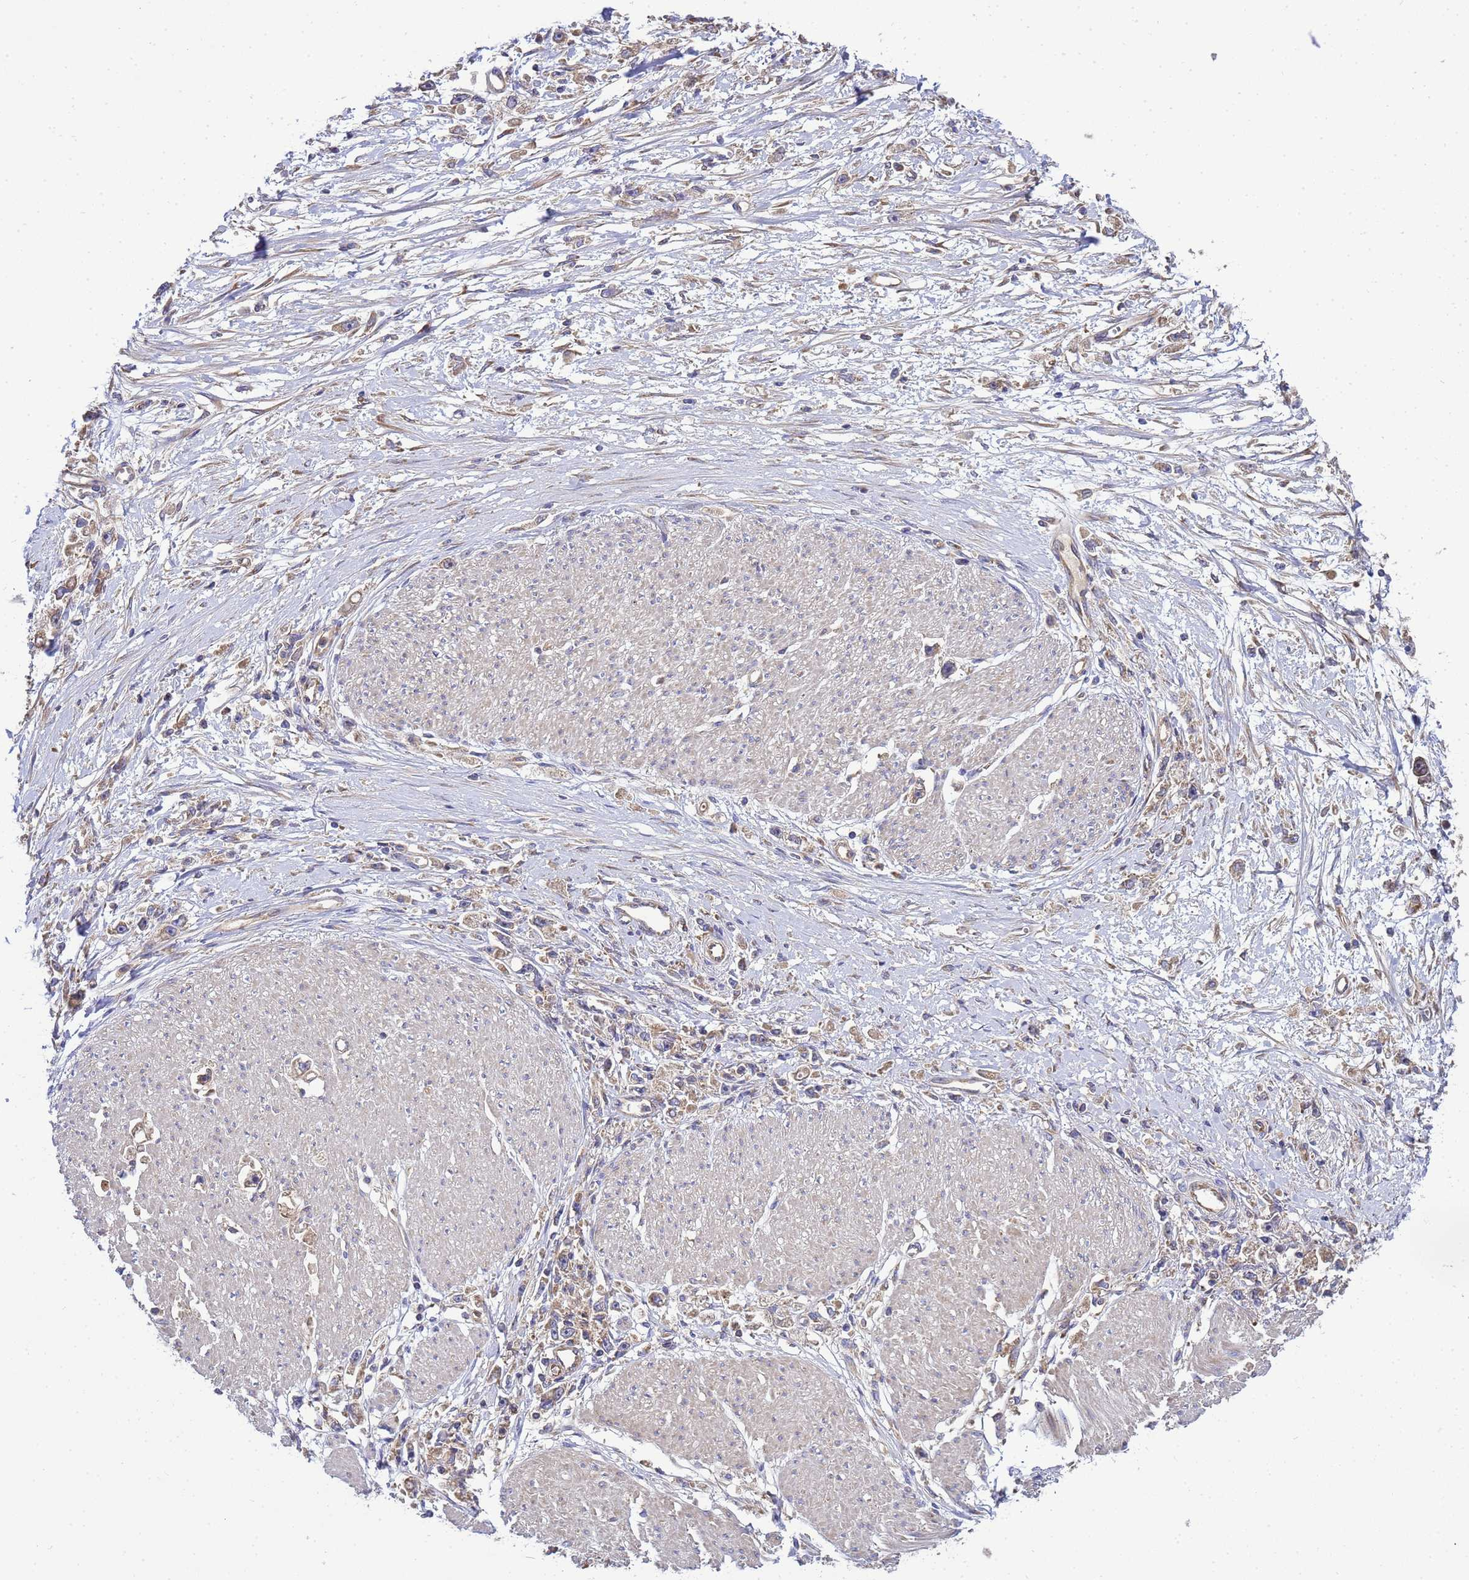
{"staining": {"intensity": "weak", "quantity": "25%-75%", "location": "cytoplasmic/membranous"}, "tissue": "stomach cancer", "cell_type": "Tumor cells", "image_type": "cancer", "snomed": [{"axis": "morphology", "description": "Adenocarcinoma, NOS"}, {"axis": "topography", "description": "Stomach"}], "caption": "Weak cytoplasmic/membranous positivity is seen in approximately 25%-75% of tumor cells in stomach adenocarcinoma.", "gene": "BECN1", "patient": {"sex": "female", "age": 59}}